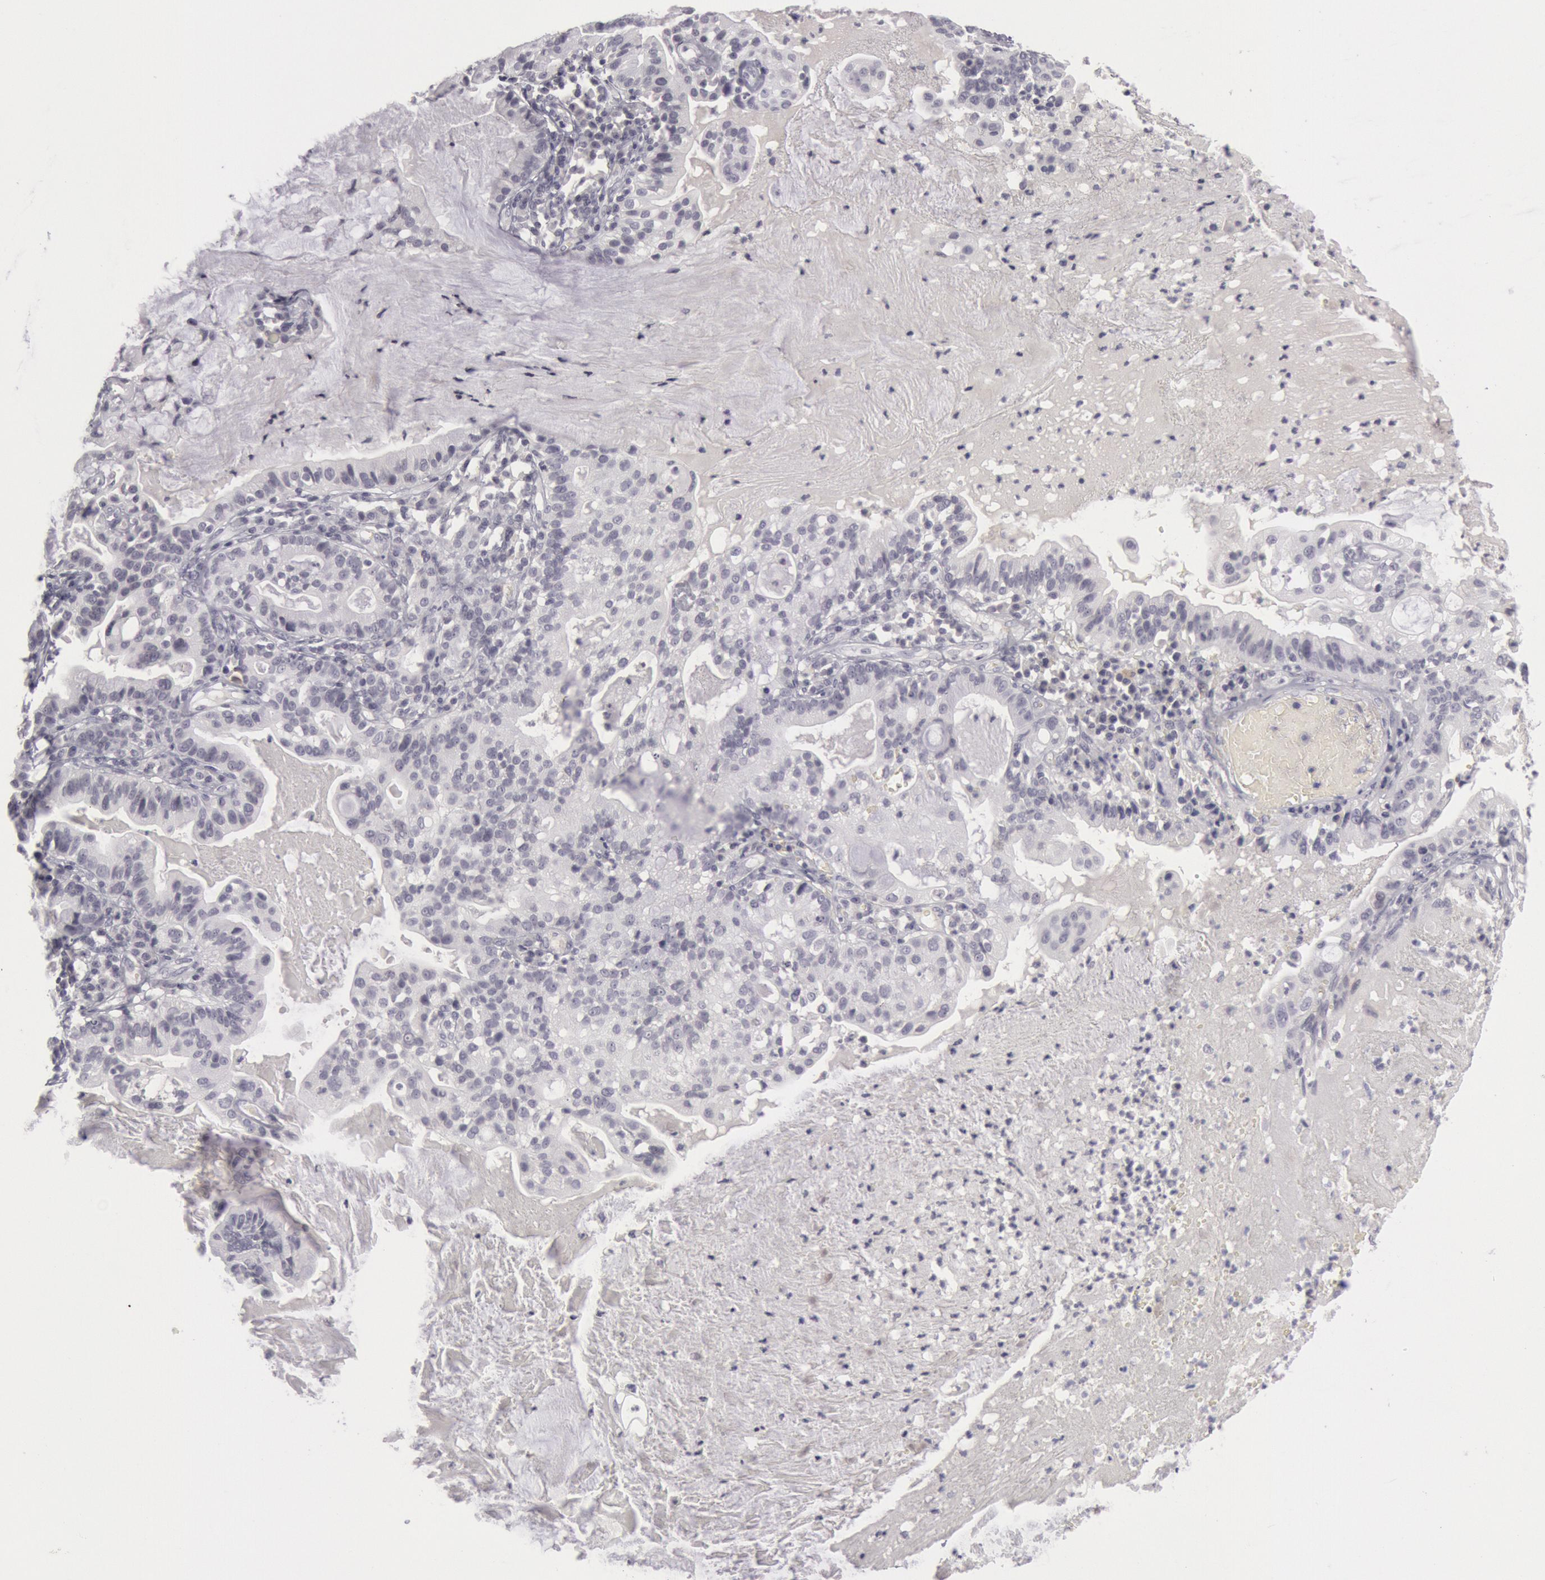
{"staining": {"intensity": "negative", "quantity": "none", "location": "none"}, "tissue": "cervical cancer", "cell_type": "Tumor cells", "image_type": "cancer", "snomed": [{"axis": "morphology", "description": "Adenocarcinoma, NOS"}, {"axis": "topography", "description": "Cervix"}], "caption": "High power microscopy image of an immunohistochemistry image of cervical adenocarcinoma, revealing no significant staining in tumor cells.", "gene": "KRT16", "patient": {"sex": "female", "age": 41}}